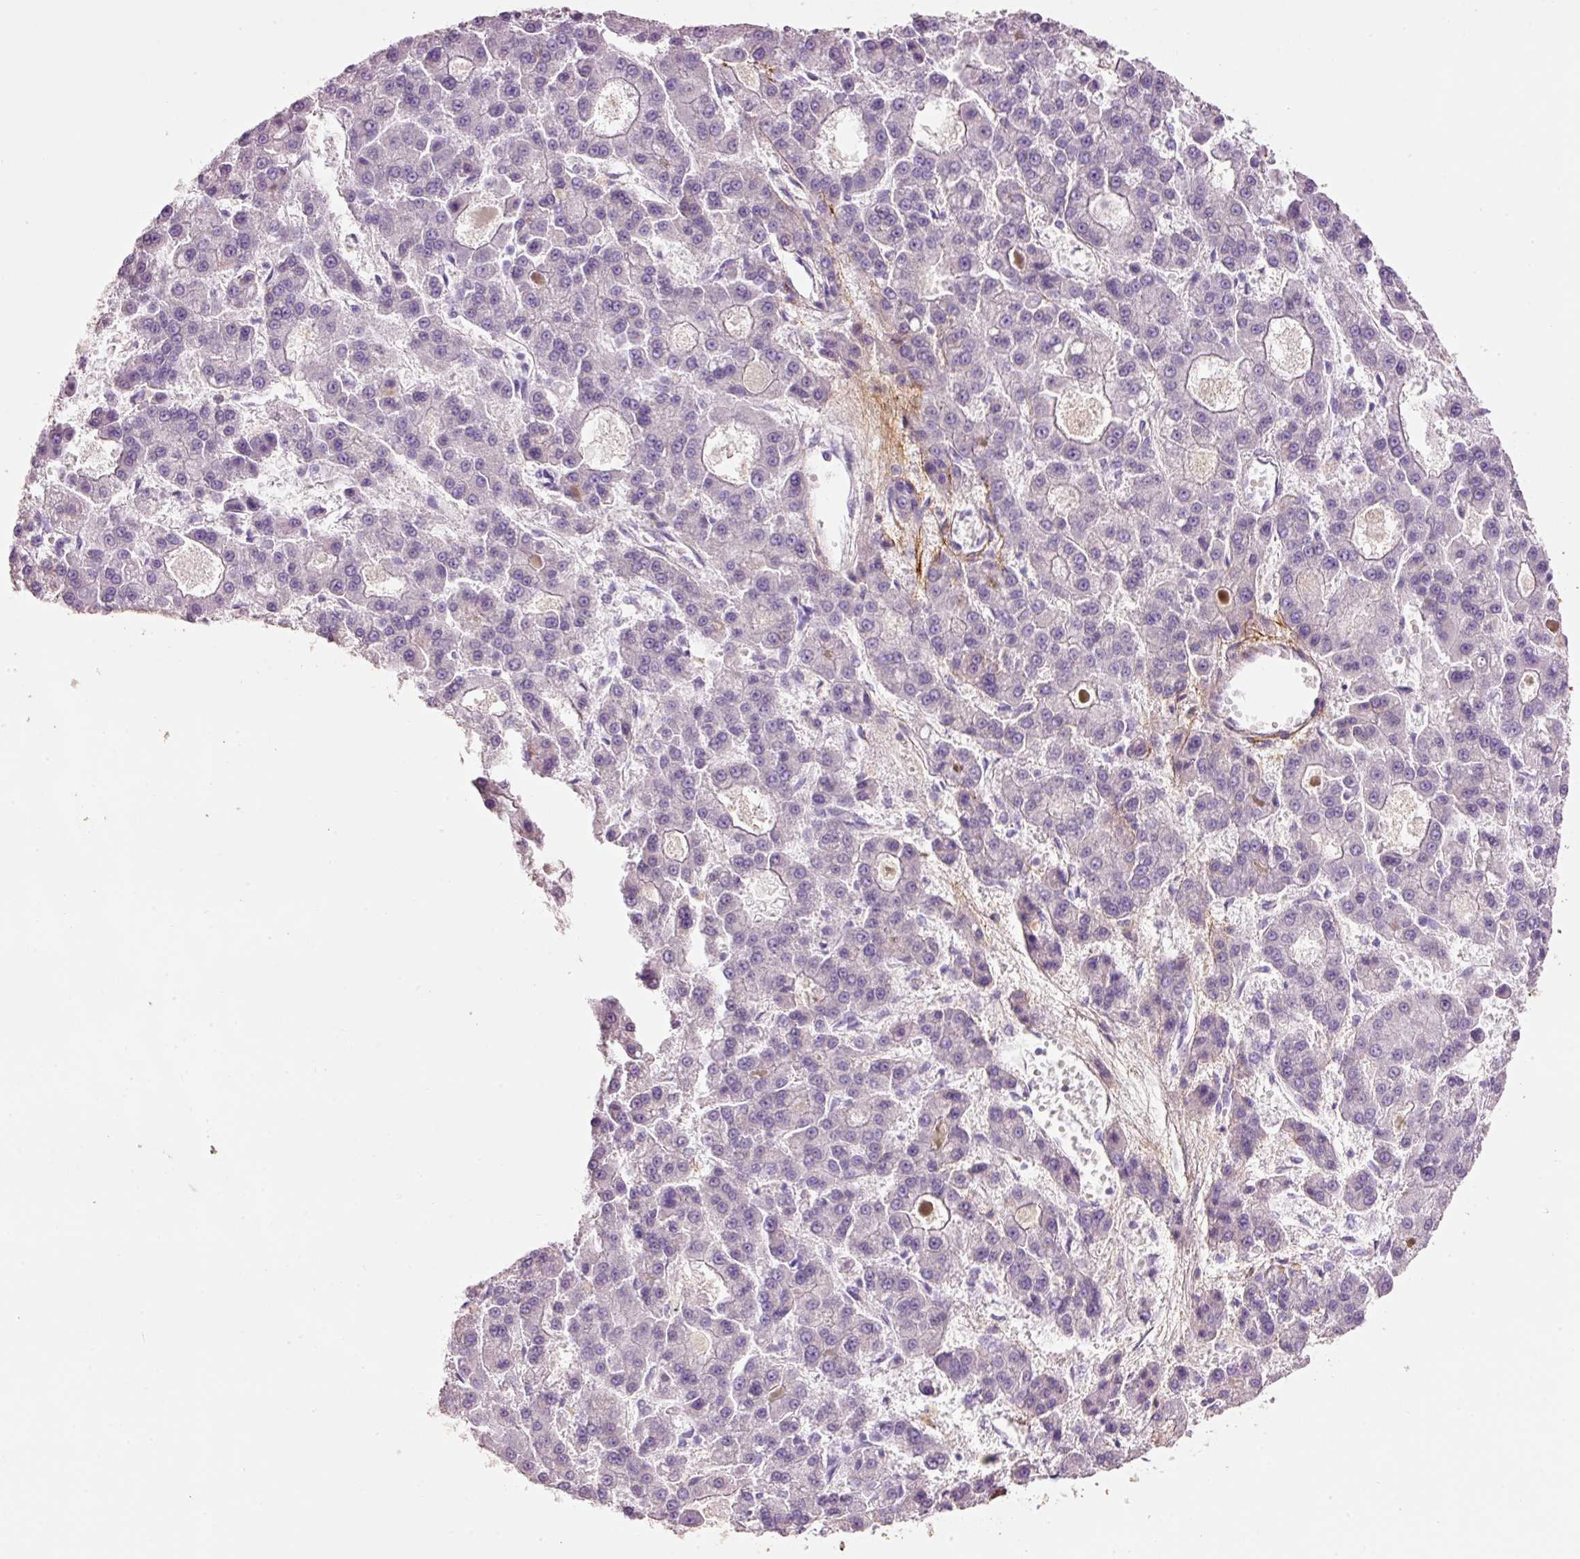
{"staining": {"intensity": "negative", "quantity": "none", "location": "none"}, "tissue": "liver cancer", "cell_type": "Tumor cells", "image_type": "cancer", "snomed": [{"axis": "morphology", "description": "Carcinoma, Hepatocellular, NOS"}, {"axis": "topography", "description": "Liver"}], "caption": "Protein analysis of liver hepatocellular carcinoma displays no significant expression in tumor cells. The staining was performed using DAB to visualize the protein expression in brown, while the nuclei were stained in blue with hematoxylin (Magnification: 20x).", "gene": "MFAP4", "patient": {"sex": "male", "age": 70}}